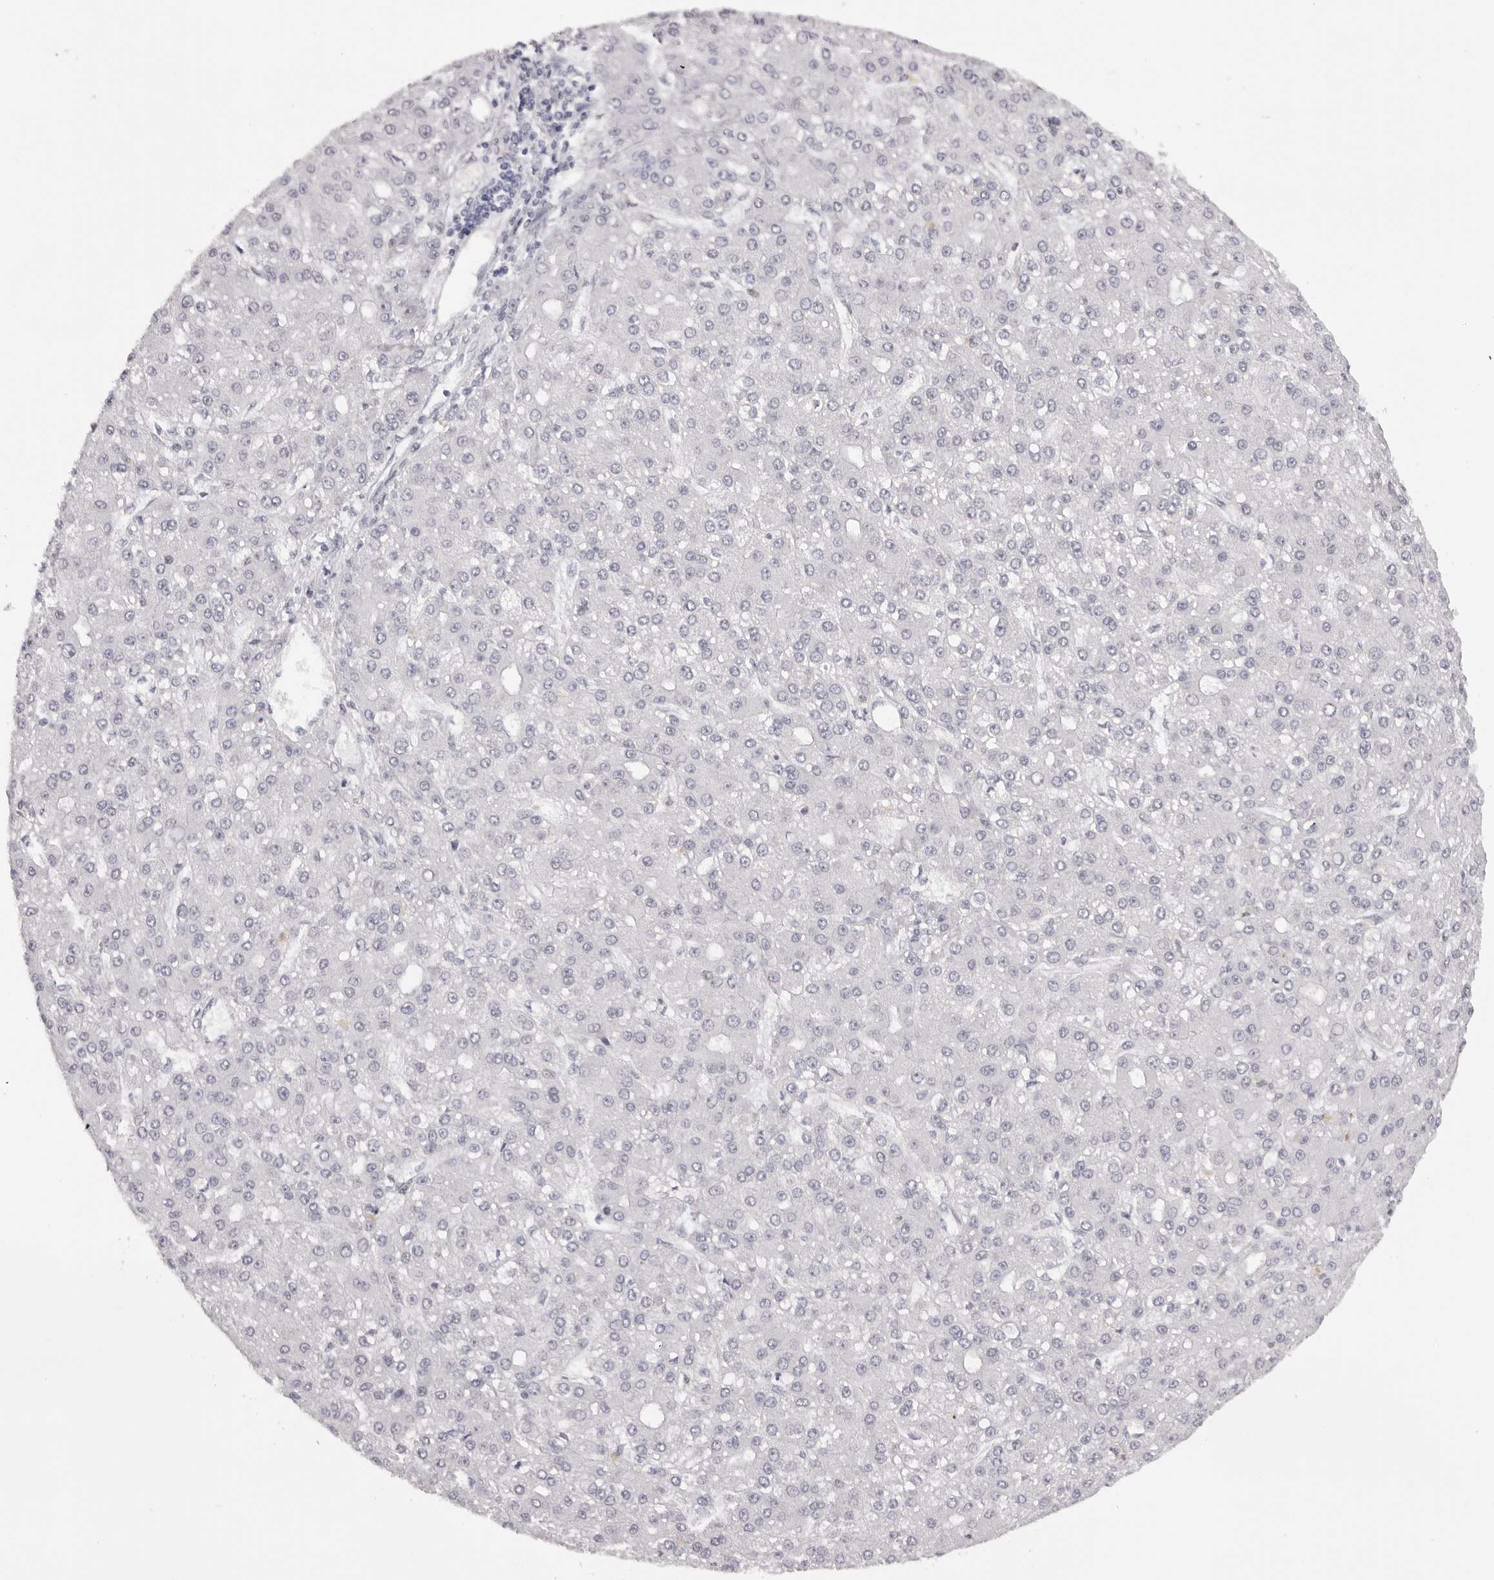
{"staining": {"intensity": "negative", "quantity": "none", "location": "none"}, "tissue": "liver cancer", "cell_type": "Tumor cells", "image_type": "cancer", "snomed": [{"axis": "morphology", "description": "Carcinoma, Hepatocellular, NOS"}, {"axis": "topography", "description": "Liver"}], "caption": "Immunohistochemistry (IHC) micrograph of neoplastic tissue: liver cancer stained with DAB shows no significant protein expression in tumor cells. (IHC, brightfield microscopy, high magnification).", "gene": "MAFK", "patient": {"sex": "male", "age": 67}}